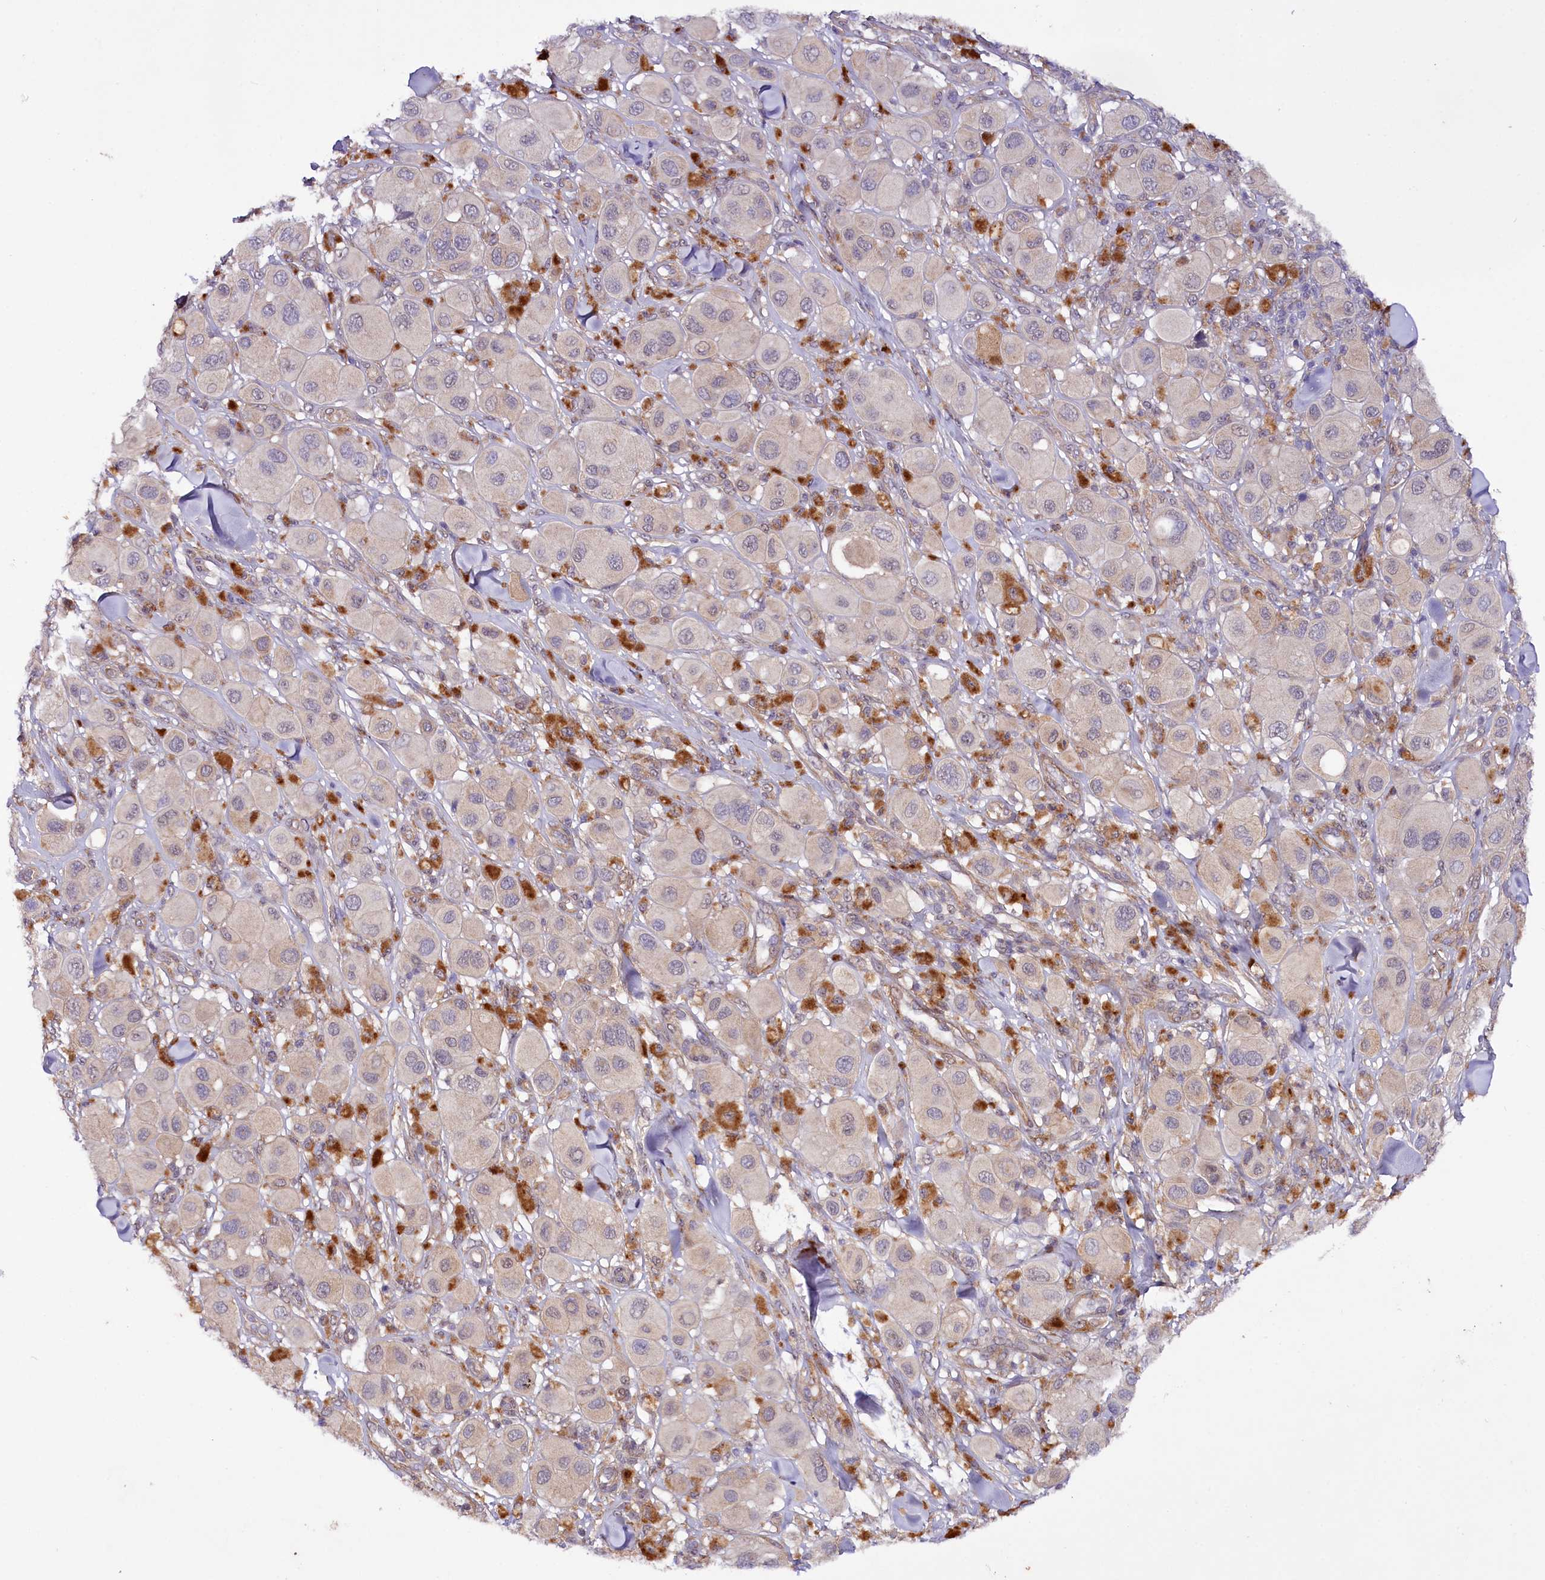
{"staining": {"intensity": "negative", "quantity": "none", "location": "none"}, "tissue": "melanoma", "cell_type": "Tumor cells", "image_type": "cancer", "snomed": [{"axis": "morphology", "description": "Malignant melanoma, Metastatic site"}, {"axis": "topography", "description": "Skin"}], "caption": "An IHC photomicrograph of melanoma is shown. There is no staining in tumor cells of melanoma.", "gene": "PHLDB1", "patient": {"sex": "male", "age": 41}}